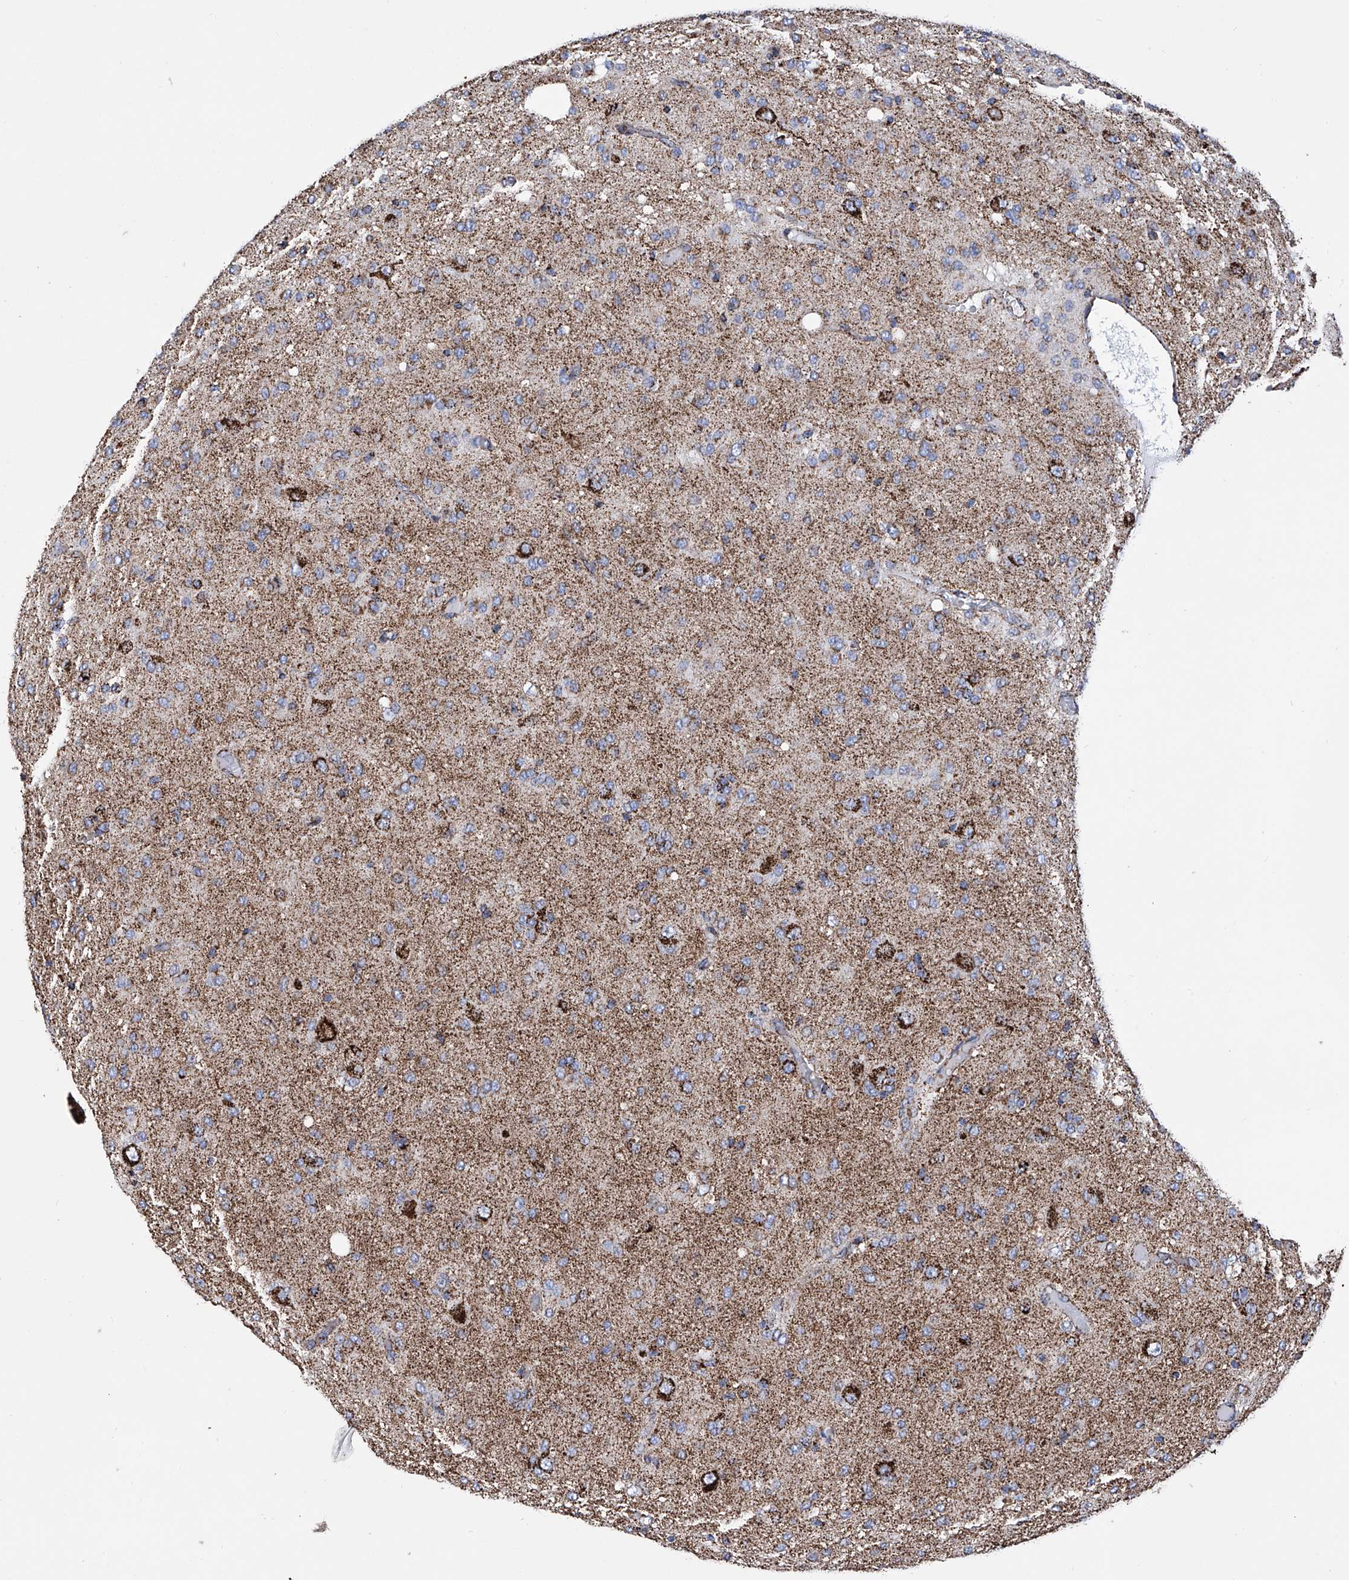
{"staining": {"intensity": "strong", "quantity": "25%-75%", "location": "cytoplasmic/membranous"}, "tissue": "glioma", "cell_type": "Tumor cells", "image_type": "cancer", "snomed": [{"axis": "morphology", "description": "Glioma, malignant, High grade"}, {"axis": "topography", "description": "Brain"}], "caption": "A brown stain shows strong cytoplasmic/membranous staining of a protein in human malignant high-grade glioma tumor cells.", "gene": "ATP5PF", "patient": {"sex": "female", "age": 59}}